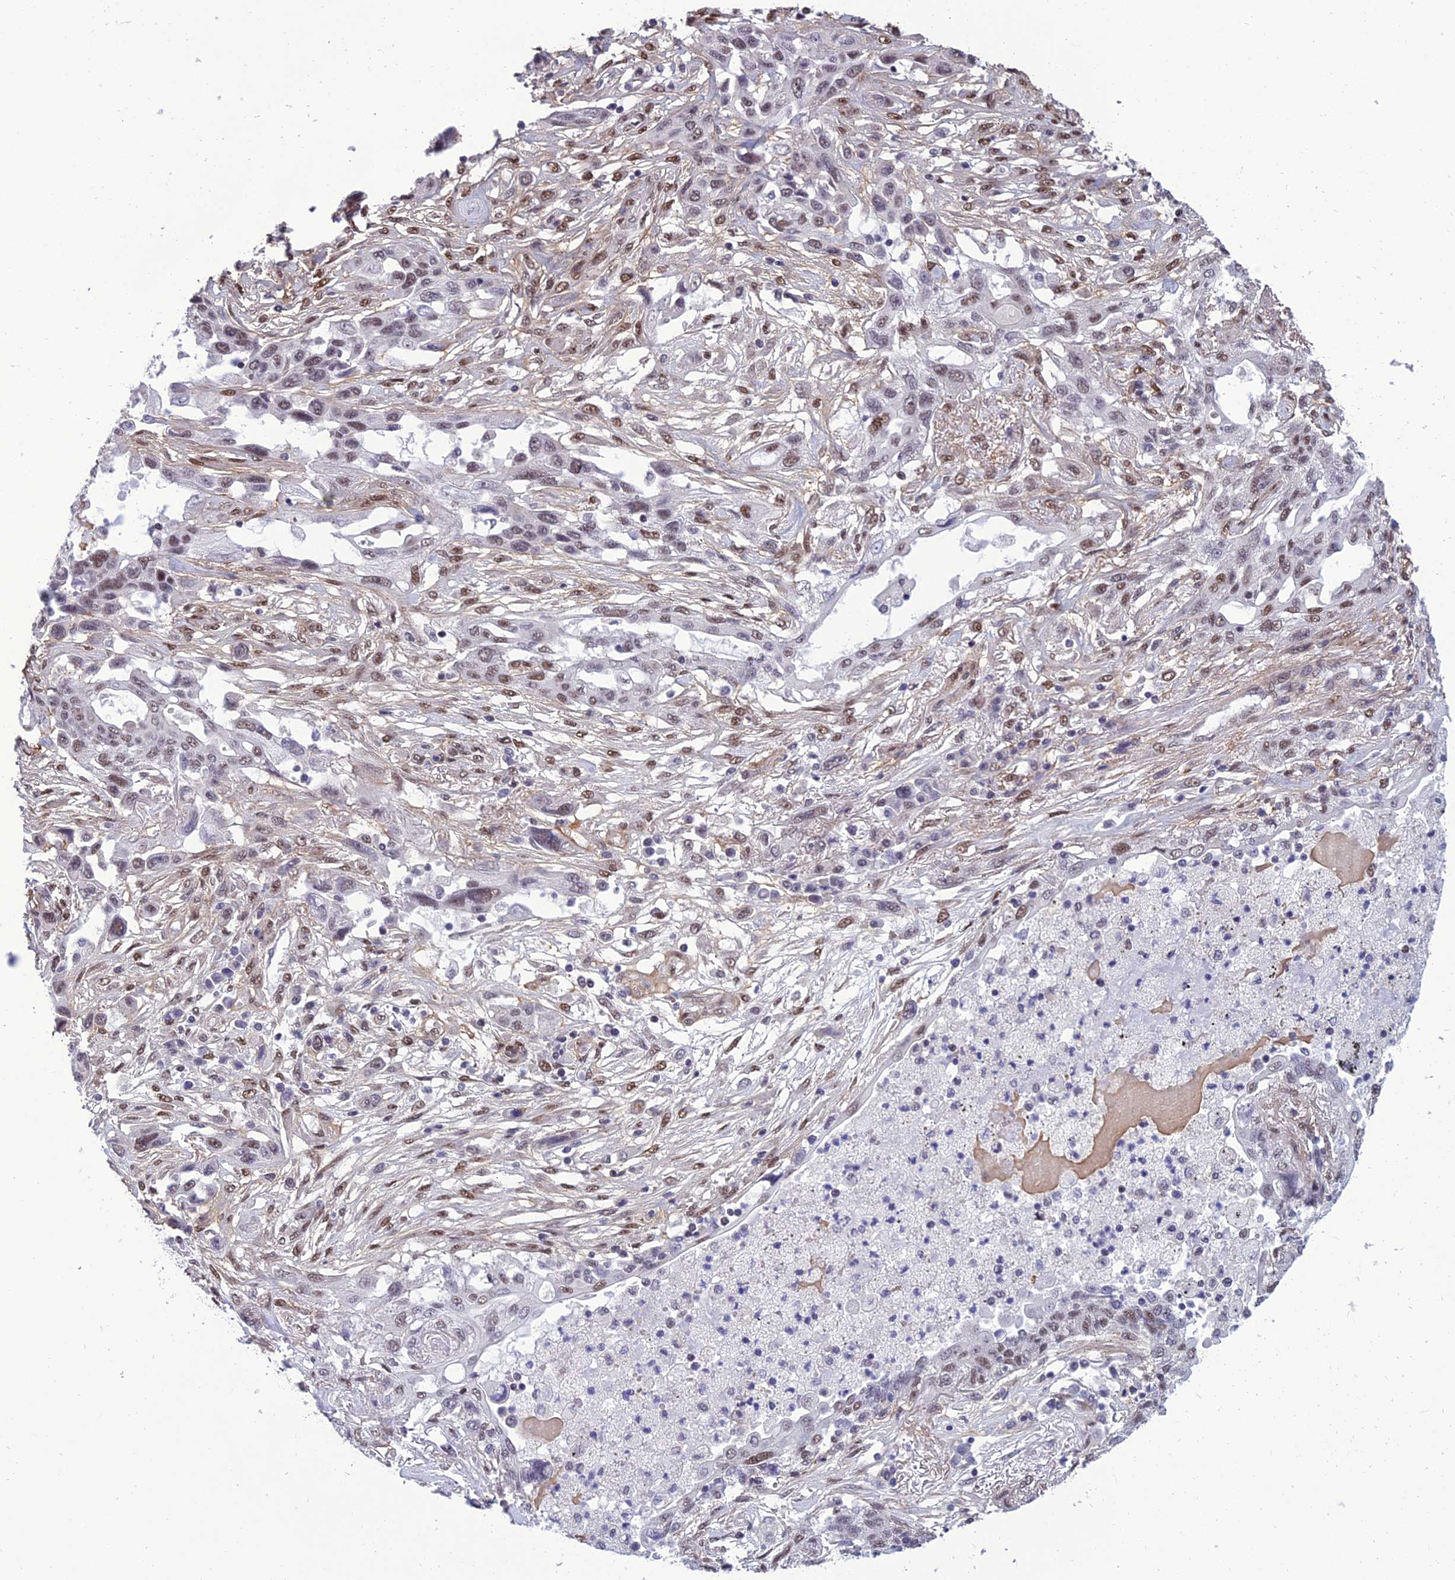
{"staining": {"intensity": "moderate", "quantity": "25%-75%", "location": "nuclear"}, "tissue": "lung cancer", "cell_type": "Tumor cells", "image_type": "cancer", "snomed": [{"axis": "morphology", "description": "Squamous cell carcinoma, NOS"}, {"axis": "topography", "description": "Lung"}], "caption": "This micrograph reveals immunohistochemistry (IHC) staining of squamous cell carcinoma (lung), with medium moderate nuclear positivity in approximately 25%-75% of tumor cells.", "gene": "RSRC1", "patient": {"sex": "female", "age": 70}}